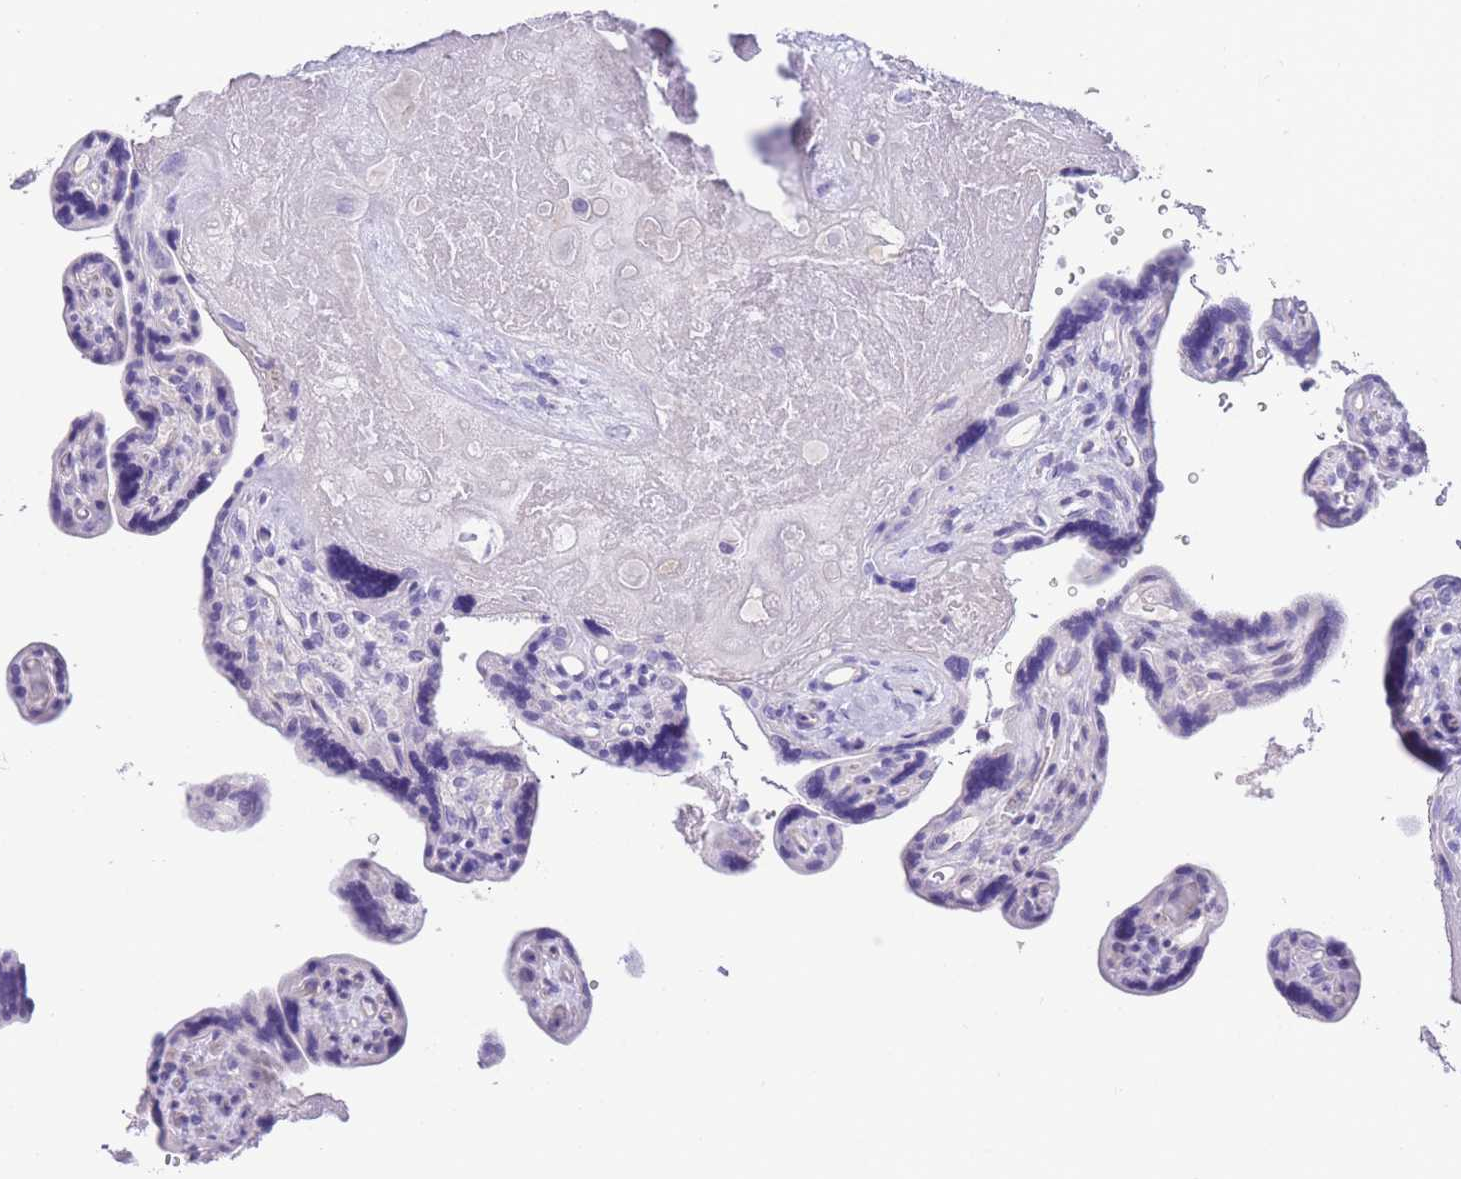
{"staining": {"intensity": "negative", "quantity": "none", "location": "none"}, "tissue": "placenta", "cell_type": "Decidual cells", "image_type": "normal", "snomed": [{"axis": "morphology", "description": "Normal tissue, NOS"}, {"axis": "topography", "description": "Placenta"}], "caption": "Immunohistochemistry micrograph of unremarkable placenta: placenta stained with DAB shows no significant protein positivity in decidual cells. (Immunohistochemistry (ihc), brightfield microscopy, high magnification).", "gene": "RAI2", "patient": {"sex": "female", "age": 39}}